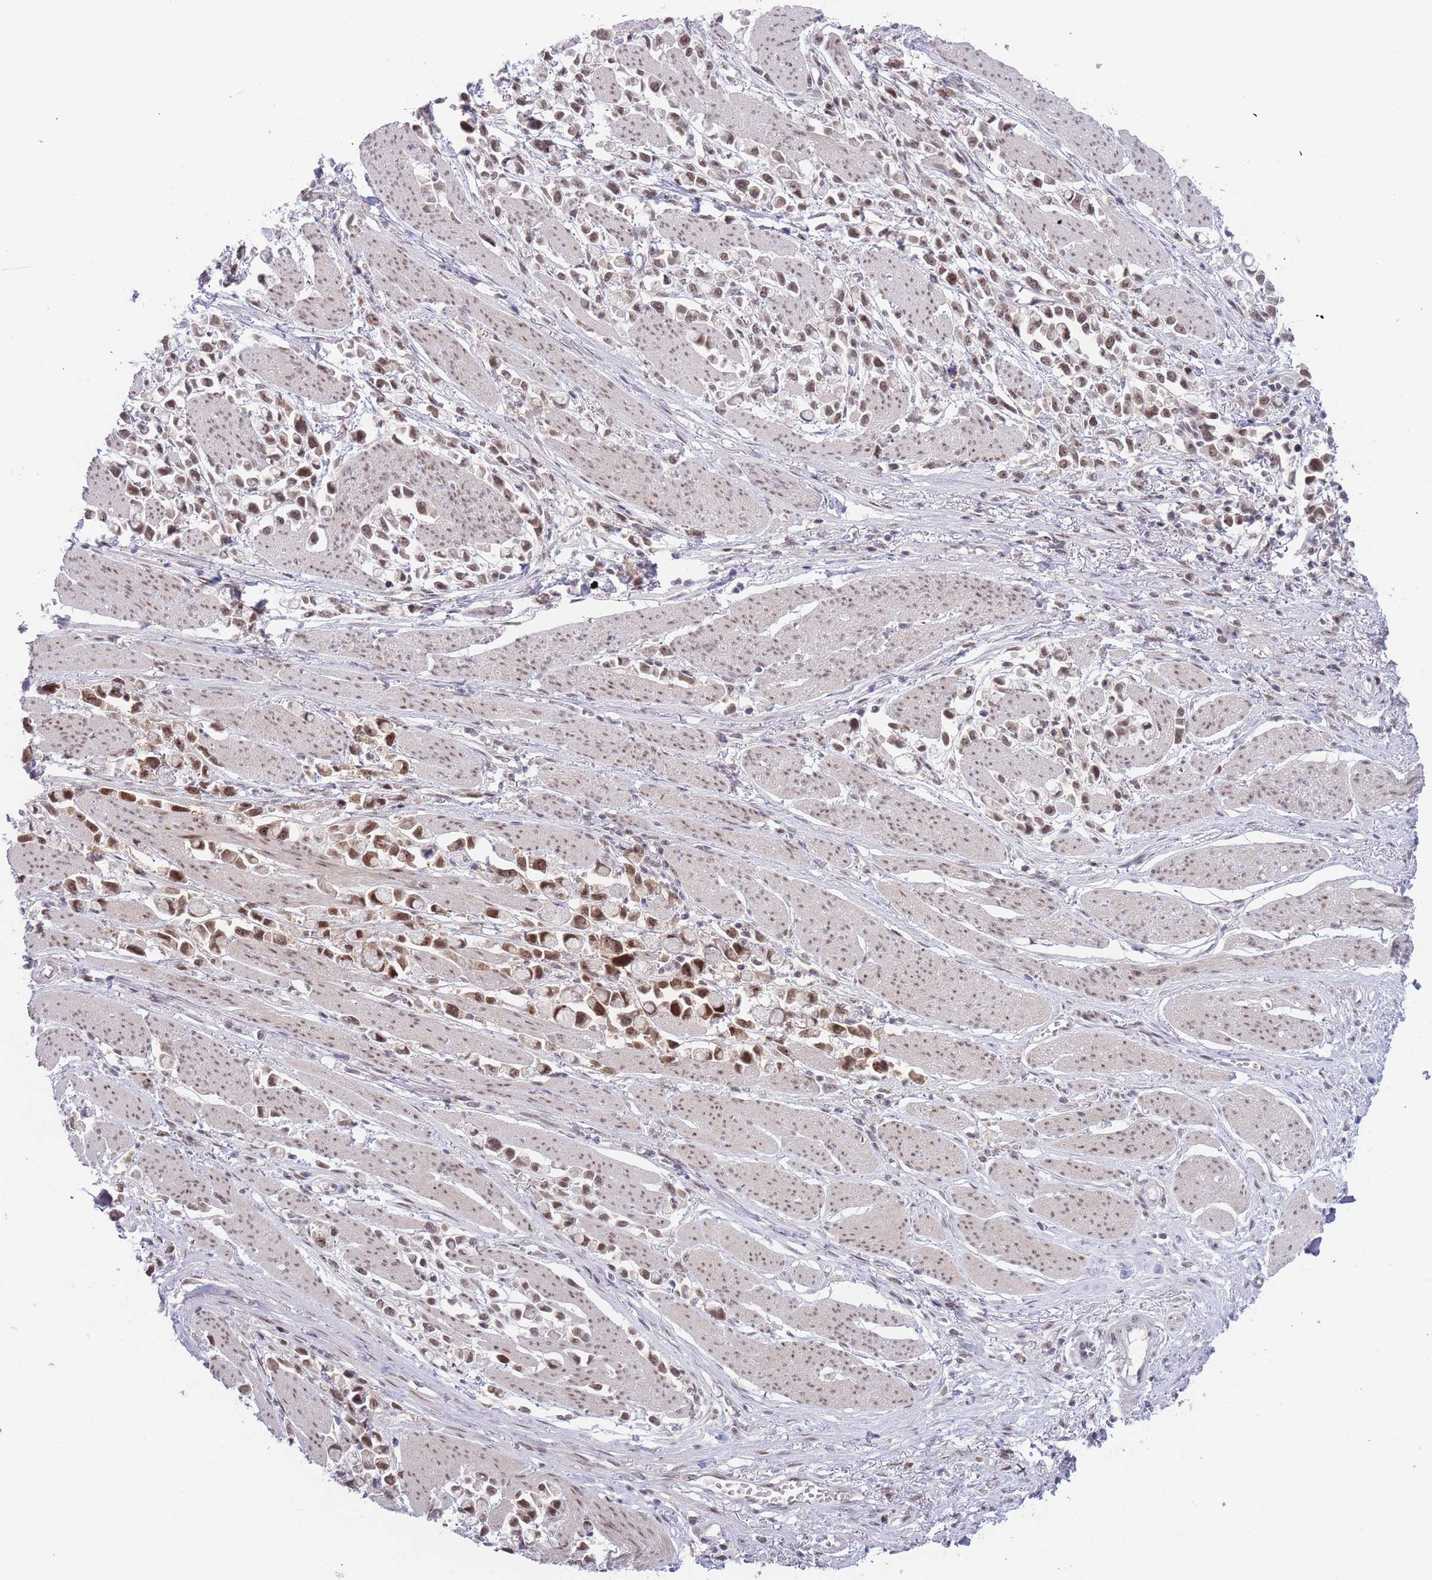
{"staining": {"intensity": "moderate", "quantity": ">75%", "location": "nuclear"}, "tissue": "stomach cancer", "cell_type": "Tumor cells", "image_type": "cancer", "snomed": [{"axis": "morphology", "description": "Adenocarcinoma, NOS"}, {"axis": "topography", "description": "Stomach"}], "caption": "There is medium levels of moderate nuclear expression in tumor cells of stomach adenocarcinoma, as demonstrated by immunohistochemical staining (brown color).", "gene": "DEAF1", "patient": {"sex": "female", "age": 81}}